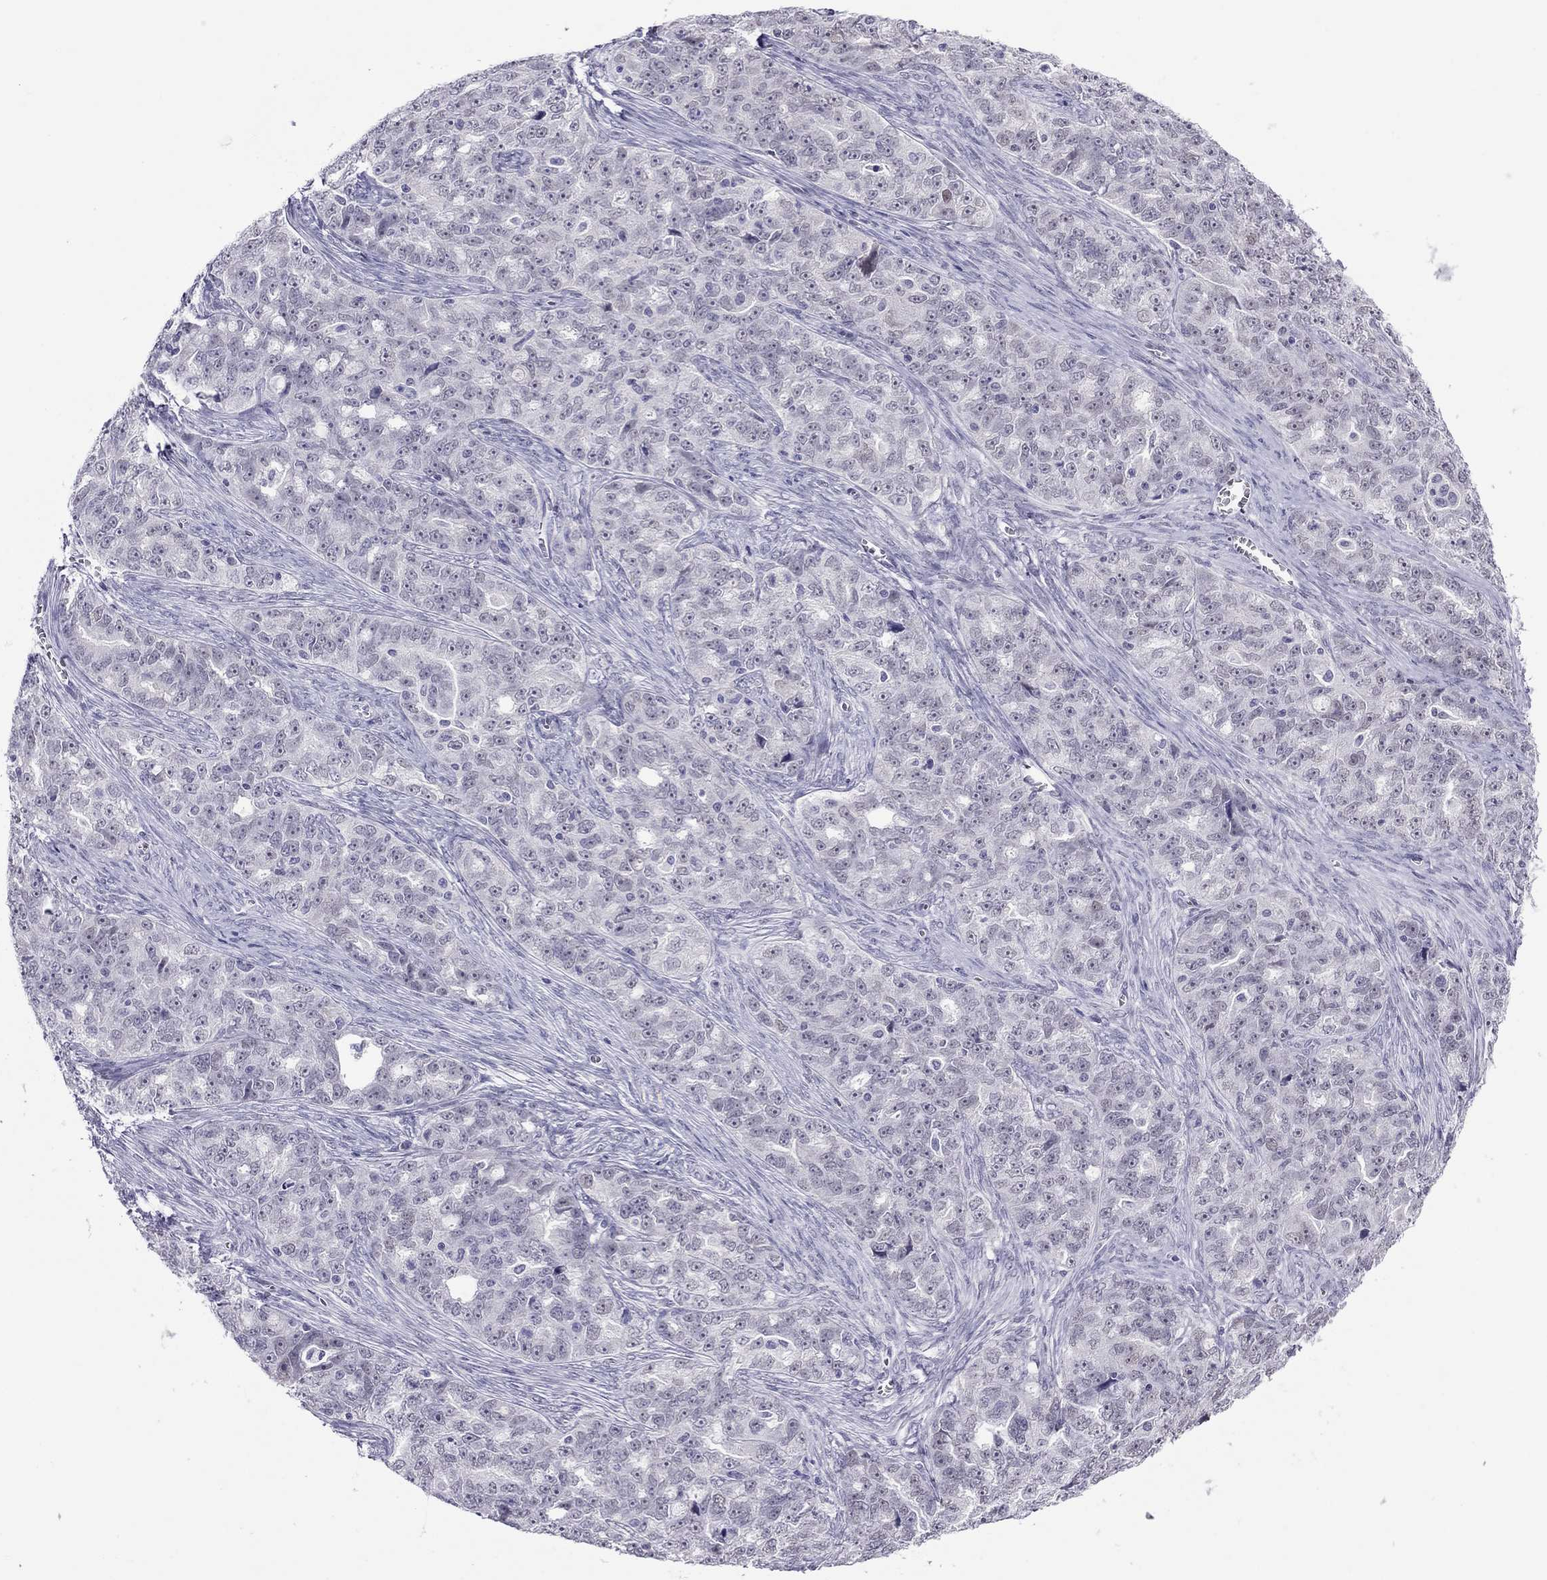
{"staining": {"intensity": "negative", "quantity": "none", "location": "none"}, "tissue": "ovarian cancer", "cell_type": "Tumor cells", "image_type": "cancer", "snomed": [{"axis": "morphology", "description": "Cystadenocarcinoma, serous, NOS"}, {"axis": "topography", "description": "Ovary"}], "caption": "Immunohistochemistry (IHC) image of human ovarian cancer (serous cystadenocarcinoma) stained for a protein (brown), which exhibits no expression in tumor cells.", "gene": "CHRNB3", "patient": {"sex": "female", "age": 51}}